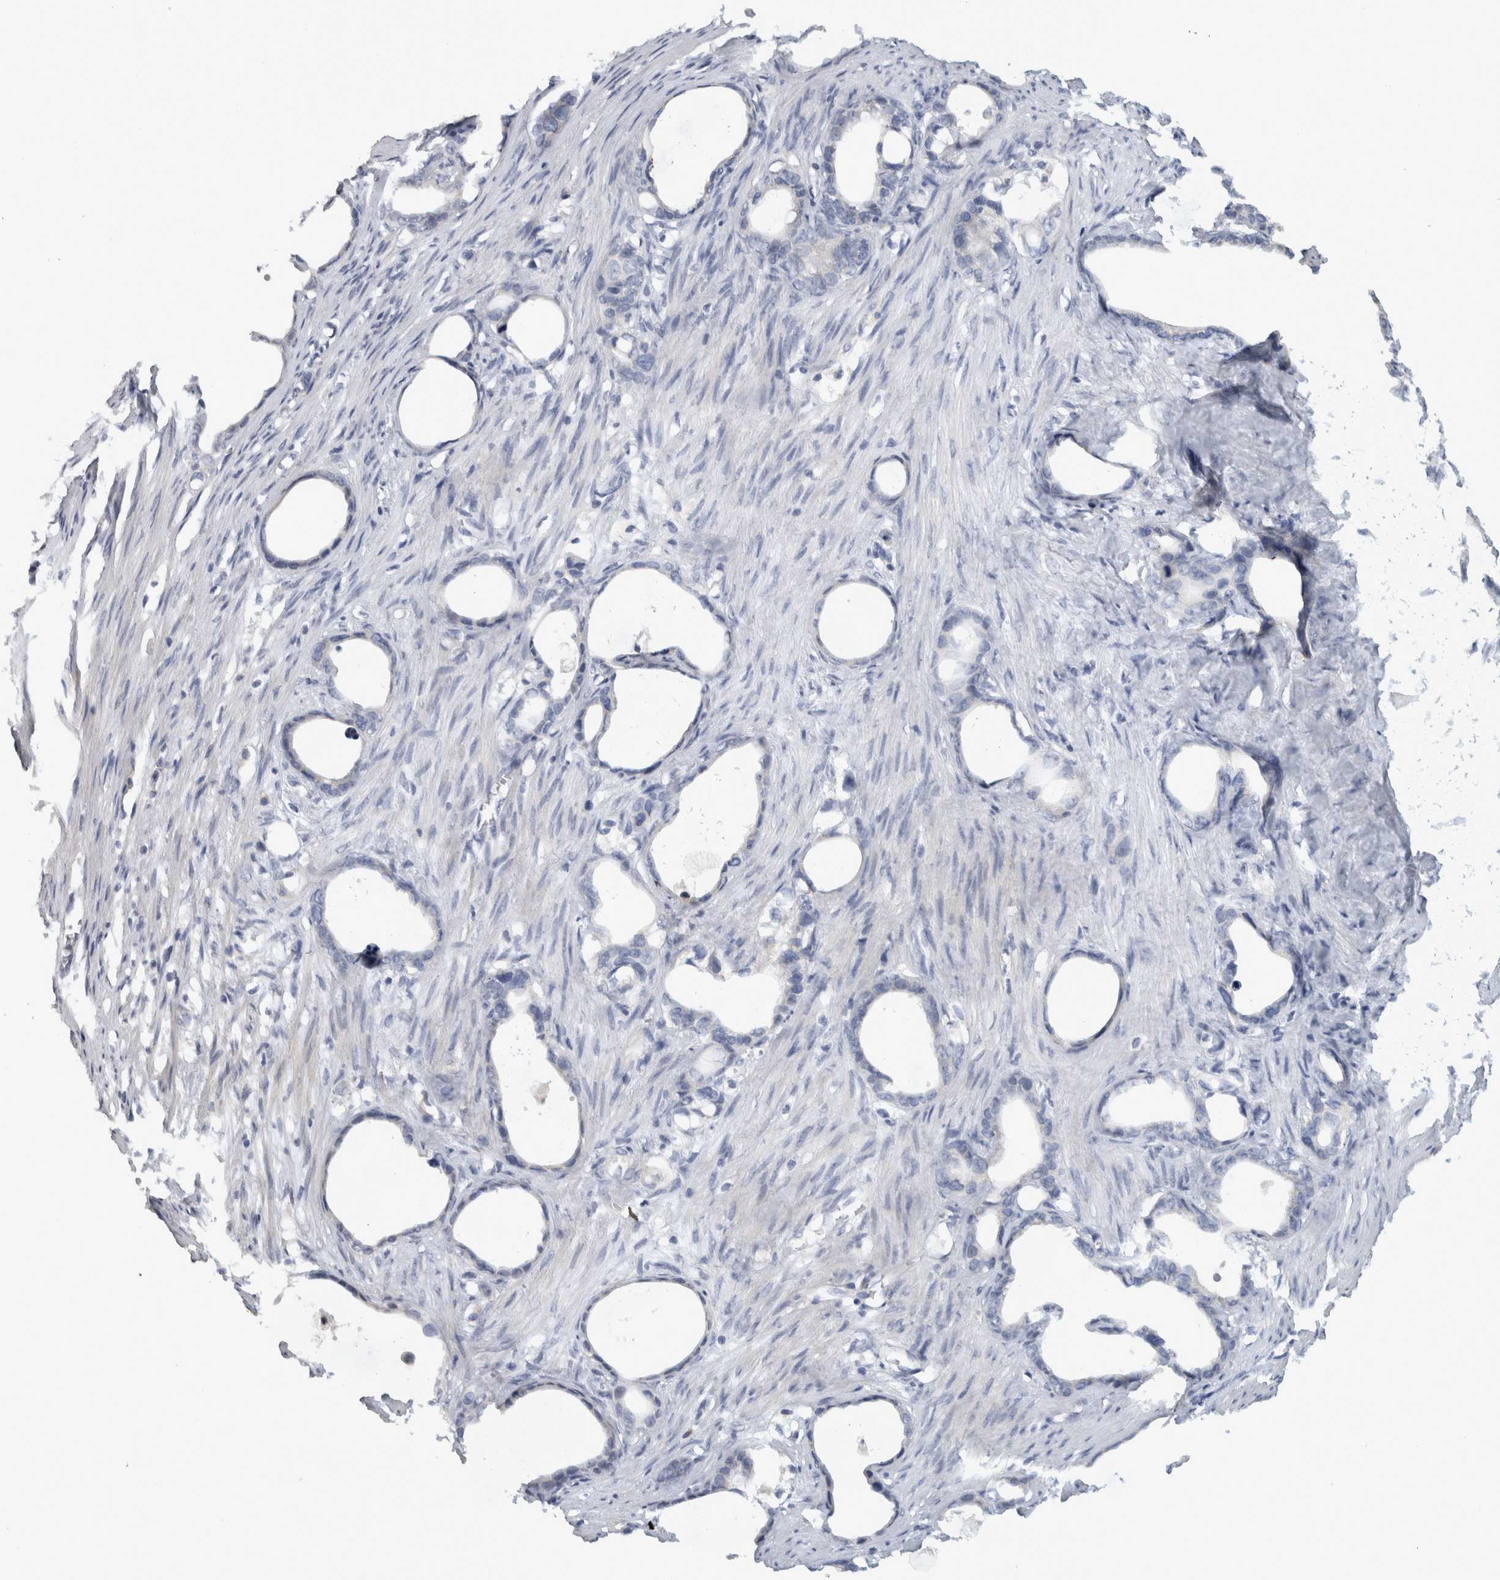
{"staining": {"intensity": "negative", "quantity": "none", "location": "none"}, "tissue": "stomach cancer", "cell_type": "Tumor cells", "image_type": "cancer", "snomed": [{"axis": "morphology", "description": "Adenocarcinoma, NOS"}, {"axis": "topography", "description": "Stomach"}], "caption": "This is a image of IHC staining of stomach cancer, which shows no positivity in tumor cells.", "gene": "VEPH1", "patient": {"sex": "female", "age": 75}}